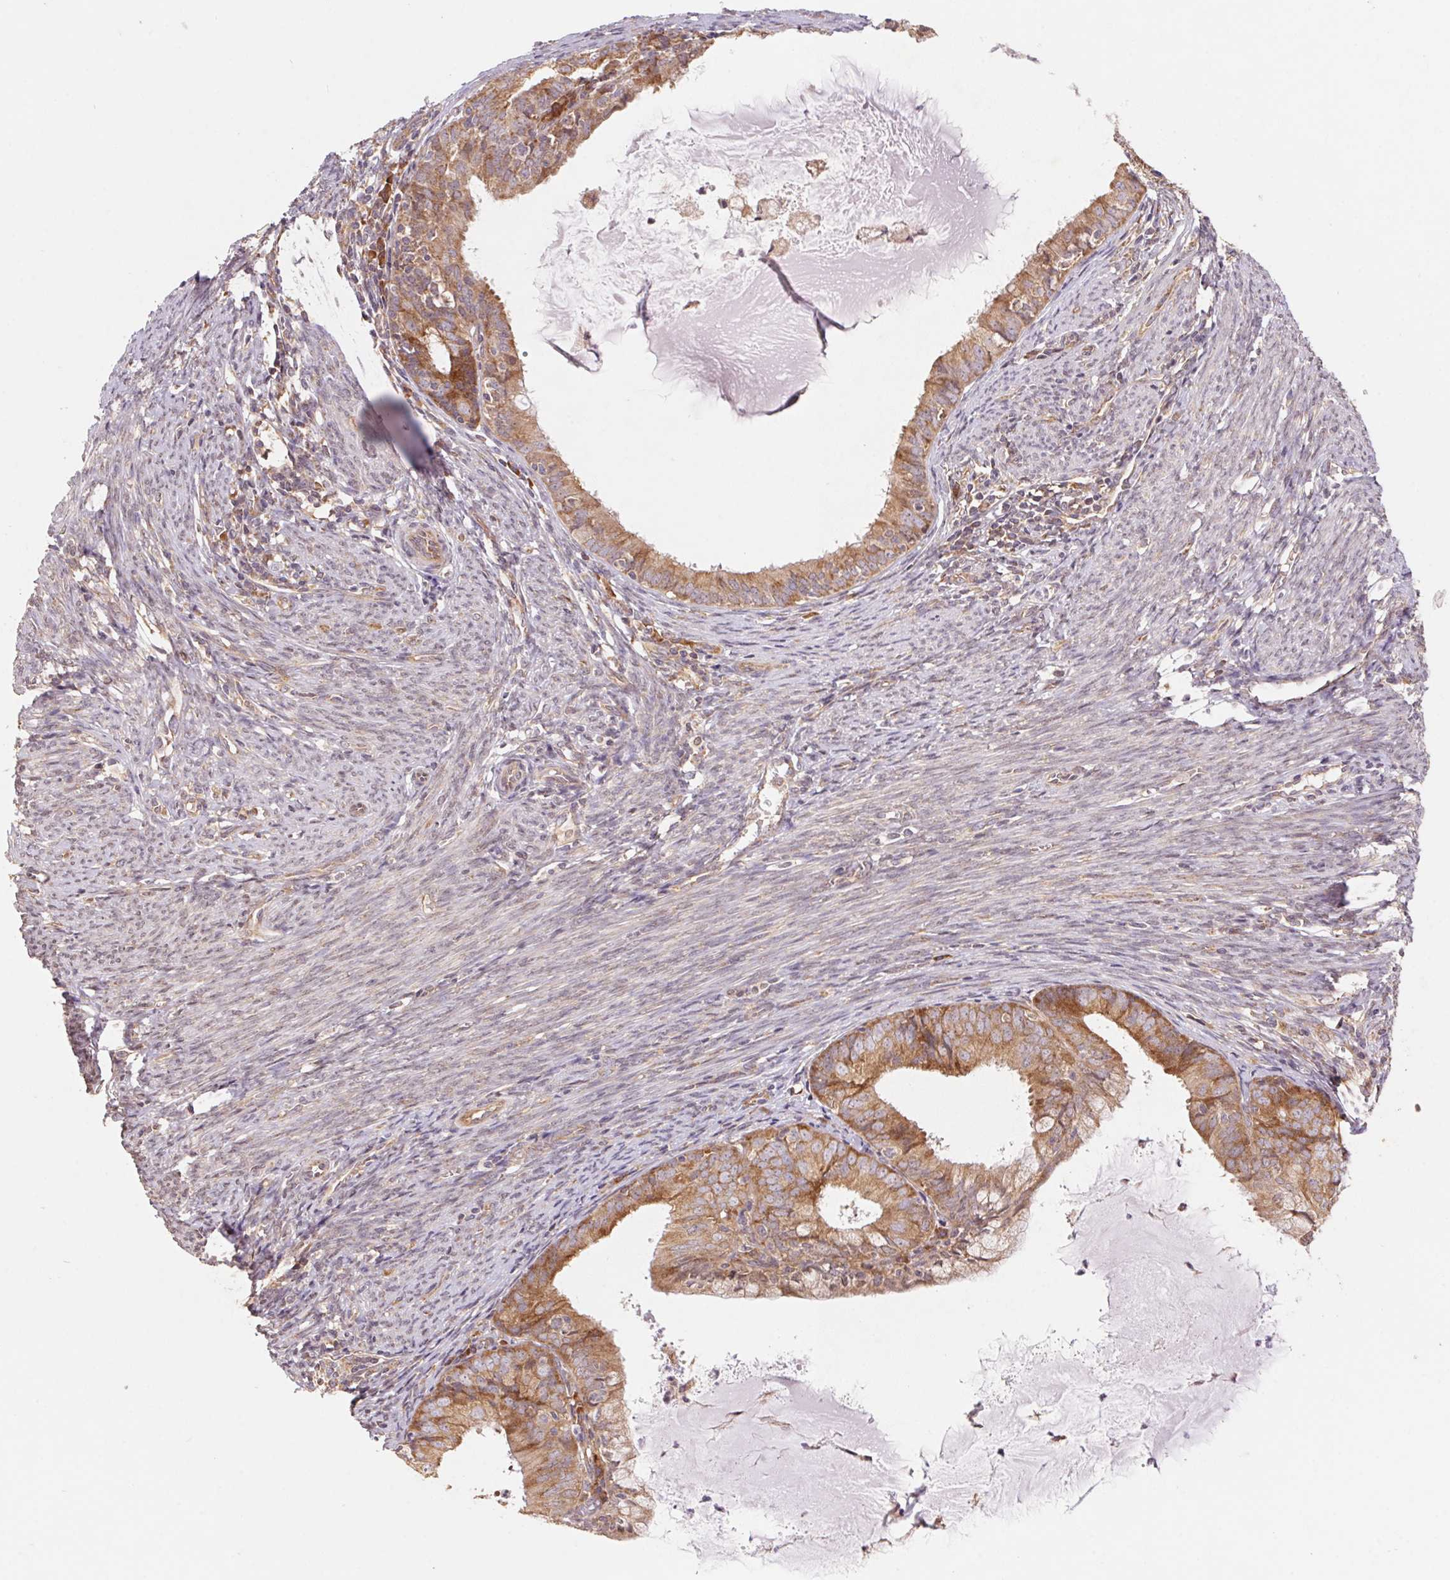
{"staining": {"intensity": "moderate", "quantity": ">75%", "location": "cytoplasmic/membranous"}, "tissue": "endometrial cancer", "cell_type": "Tumor cells", "image_type": "cancer", "snomed": [{"axis": "morphology", "description": "Adenocarcinoma, NOS"}, {"axis": "topography", "description": "Endometrium"}], "caption": "Brown immunohistochemical staining in human endometrial adenocarcinoma reveals moderate cytoplasmic/membranous staining in about >75% of tumor cells.", "gene": "RPL27A", "patient": {"sex": "female", "age": 57}}